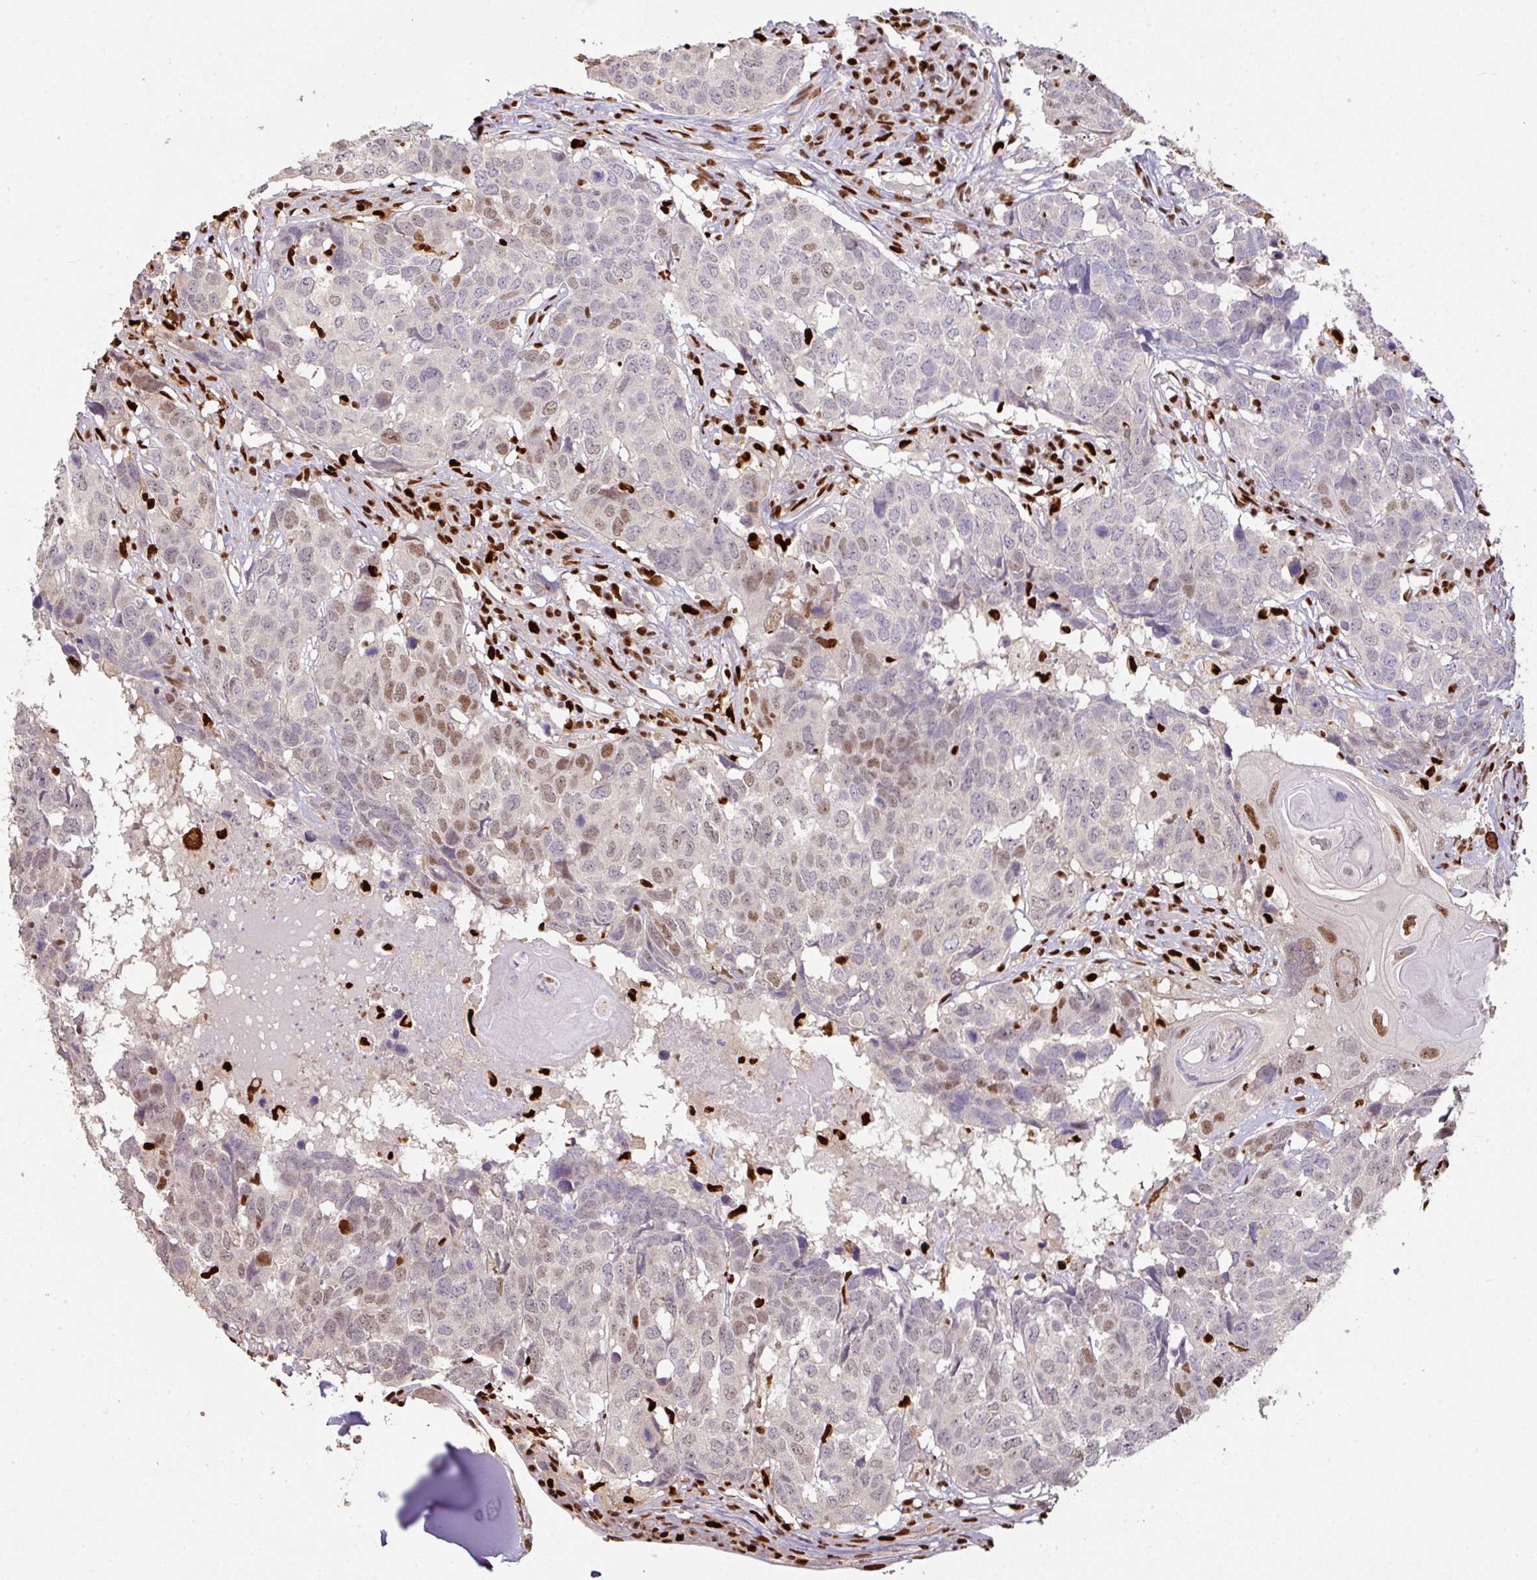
{"staining": {"intensity": "moderate", "quantity": "<25%", "location": "nuclear"}, "tissue": "head and neck cancer", "cell_type": "Tumor cells", "image_type": "cancer", "snomed": [{"axis": "morphology", "description": "Squamous cell carcinoma, NOS"}, {"axis": "topography", "description": "Head-Neck"}], "caption": "This is an image of immunohistochemistry staining of head and neck squamous cell carcinoma, which shows moderate expression in the nuclear of tumor cells.", "gene": "SAMHD1", "patient": {"sex": "male", "age": 66}}